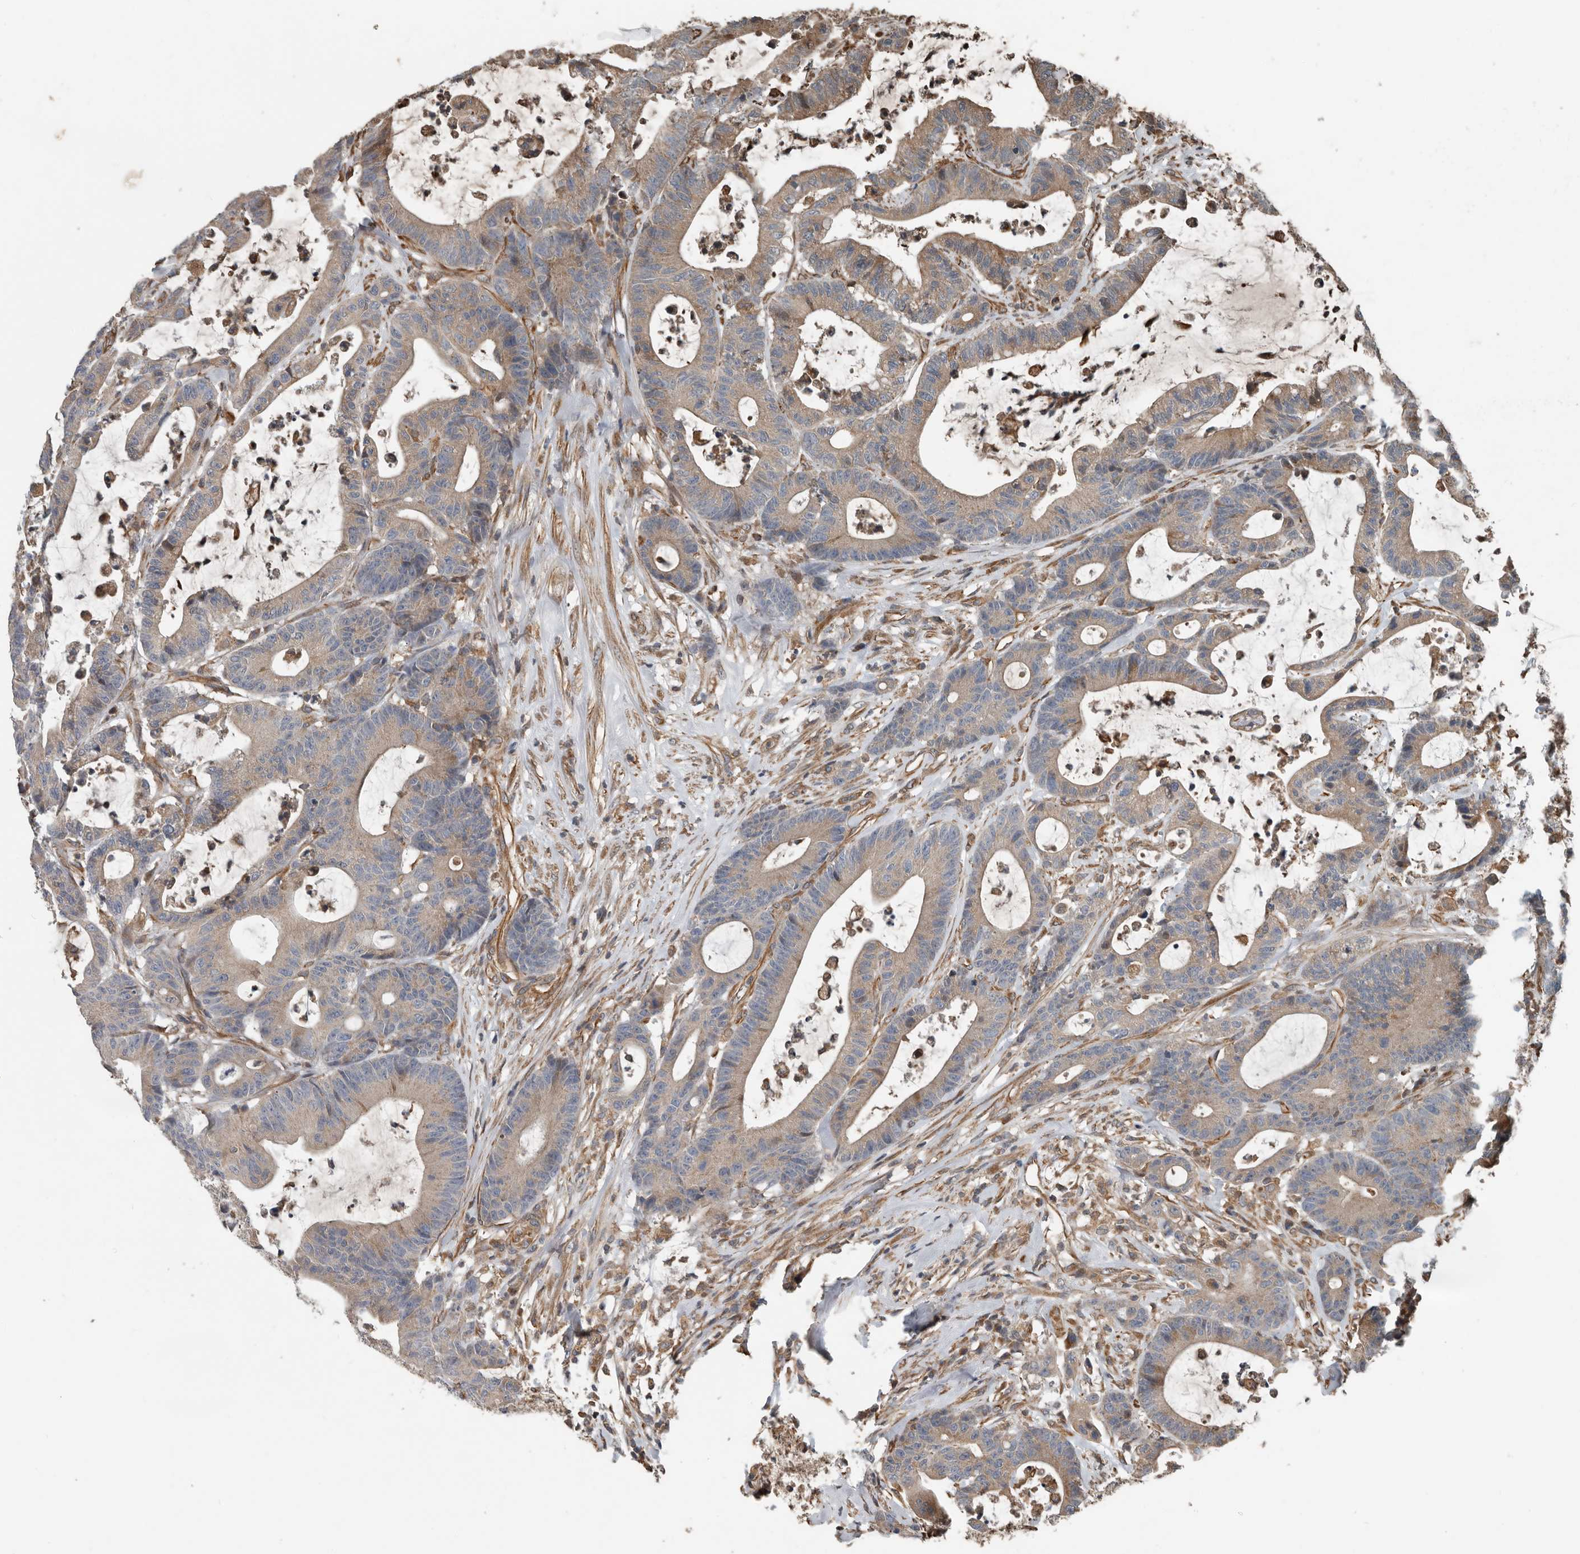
{"staining": {"intensity": "weak", "quantity": "25%-75%", "location": "cytoplasmic/membranous"}, "tissue": "colorectal cancer", "cell_type": "Tumor cells", "image_type": "cancer", "snomed": [{"axis": "morphology", "description": "Adenocarcinoma, NOS"}, {"axis": "topography", "description": "Colon"}], "caption": "An image of human colorectal cancer stained for a protein displays weak cytoplasmic/membranous brown staining in tumor cells. The staining is performed using DAB (3,3'-diaminobenzidine) brown chromogen to label protein expression. The nuclei are counter-stained blue using hematoxylin.", "gene": "YOD1", "patient": {"sex": "female", "age": 84}}